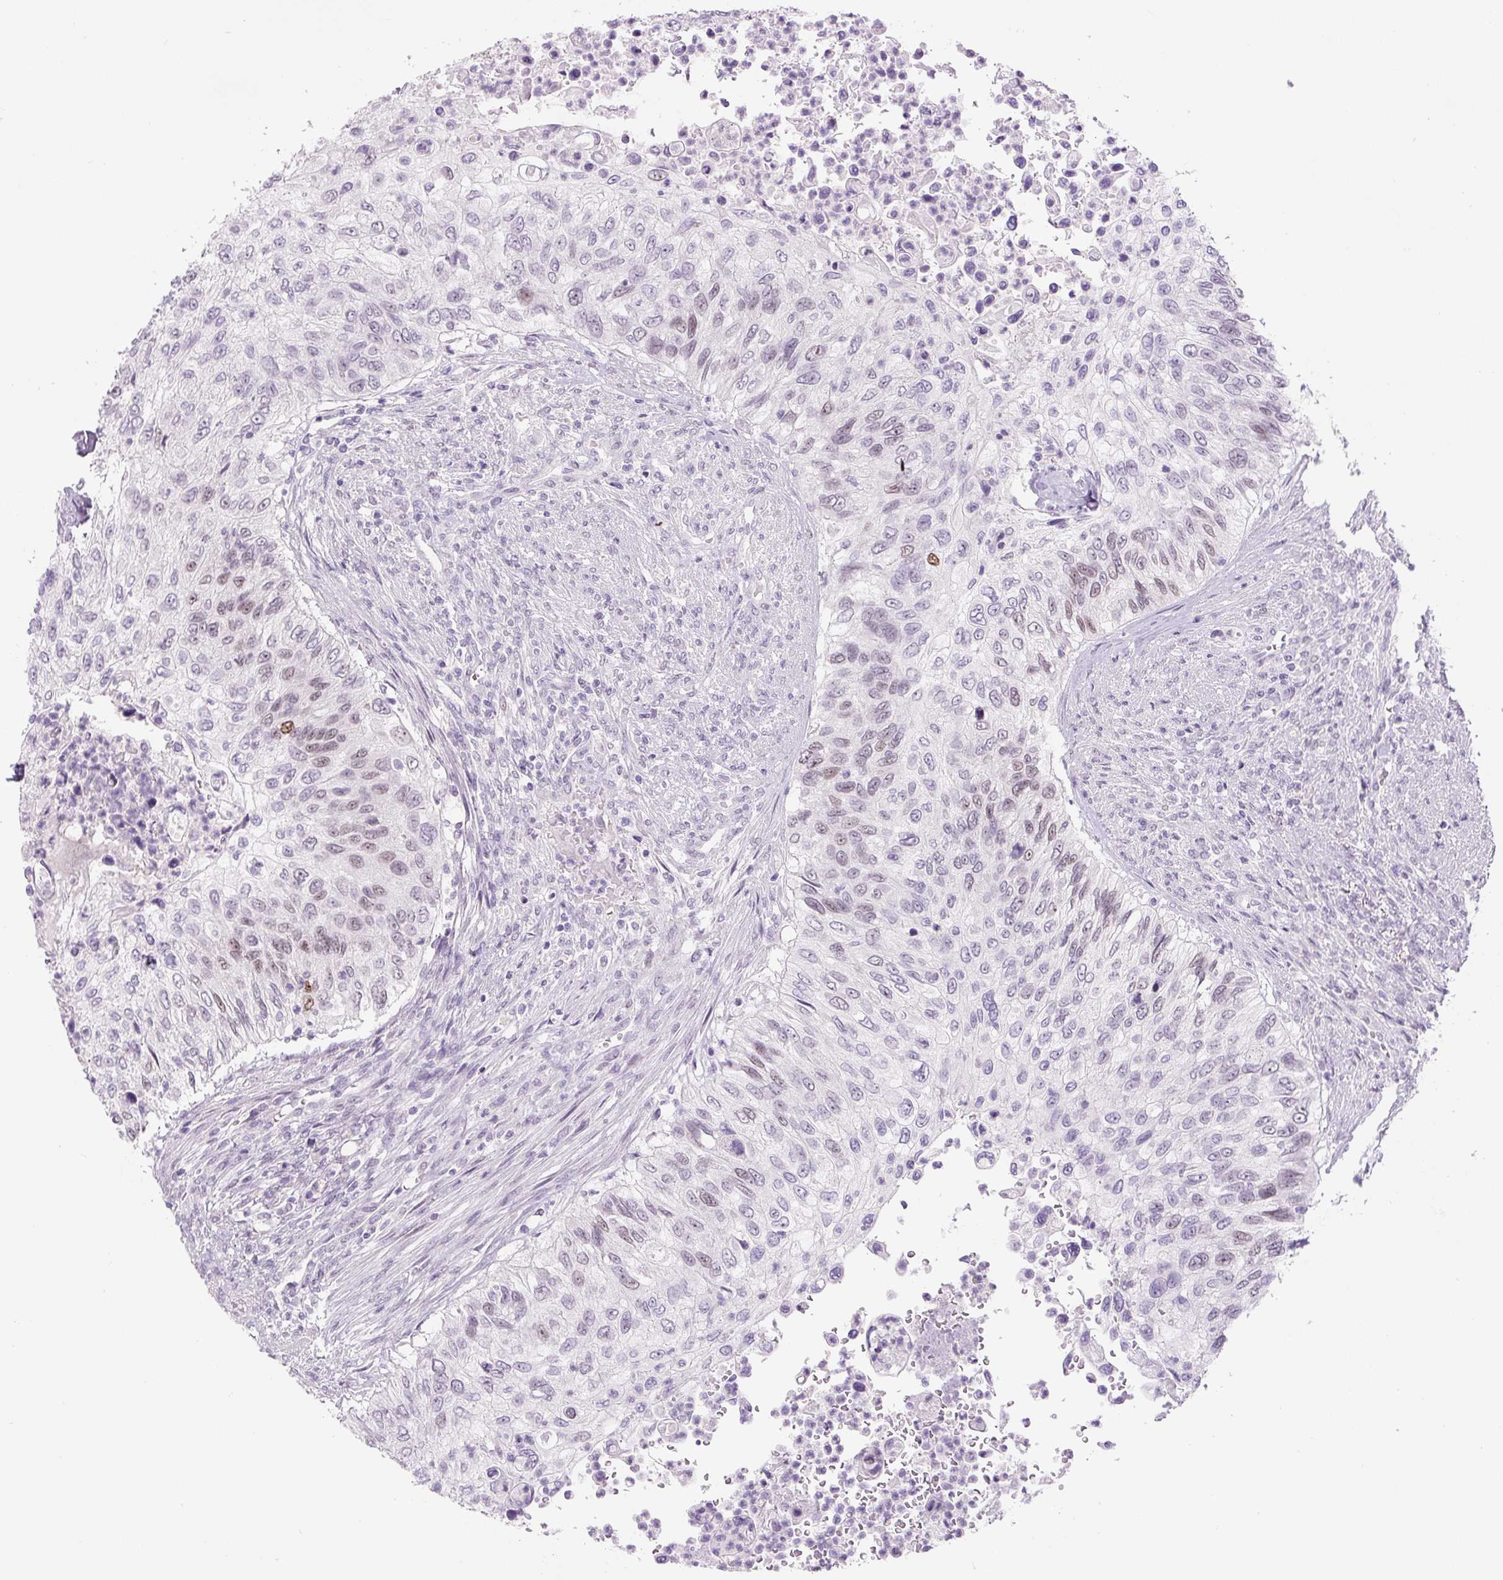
{"staining": {"intensity": "moderate", "quantity": "<25%", "location": "nuclear"}, "tissue": "urothelial cancer", "cell_type": "Tumor cells", "image_type": "cancer", "snomed": [{"axis": "morphology", "description": "Urothelial carcinoma, High grade"}, {"axis": "topography", "description": "Urinary bladder"}], "caption": "Human urothelial carcinoma (high-grade) stained for a protein (brown) shows moderate nuclear positive expression in about <25% of tumor cells.", "gene": "SIX1", "patient": {"sex": "female", "age": 60}}